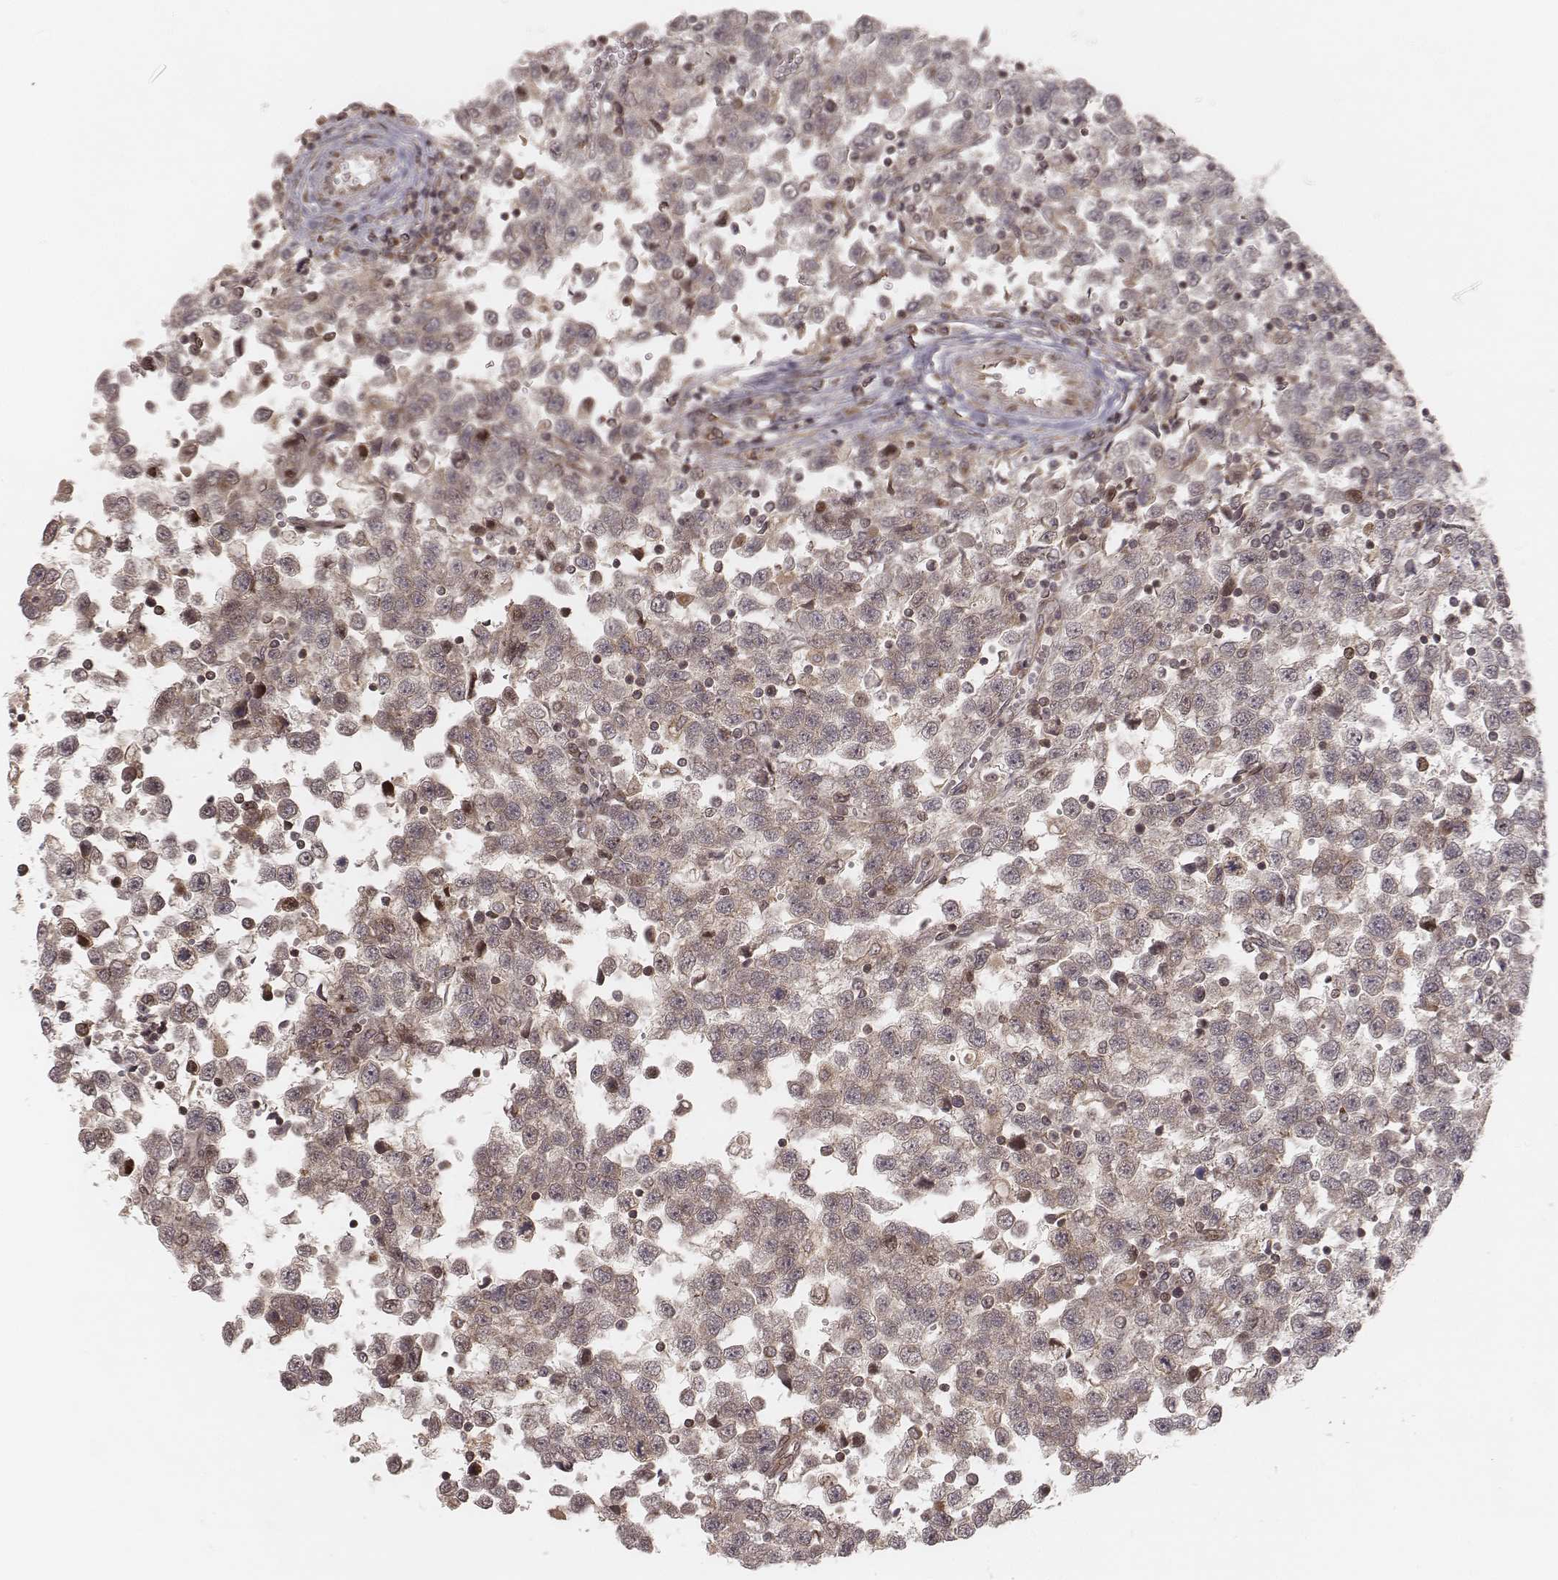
{"staining": {"intensity": "weak", "quantity": ">75%", "location": "cytoplasmic/membranous"}, "tissue": "testis cancer", "cell_type": "Tumor cells", "image_type": "cancer", "snomed": [{"axis": "morphology", "description": "Seminoma, NOS"}, {"axis": "topography", "description": "Testis"}], "caption": "Immunohistochemistry (IHC) of human testis cancer (seminoma) displays low levels of weak cytoplasmic/membranous staining in about >75% of tumor cells.", "gene": "MYO19", "patient": {"sex": "male", "age": 34}}